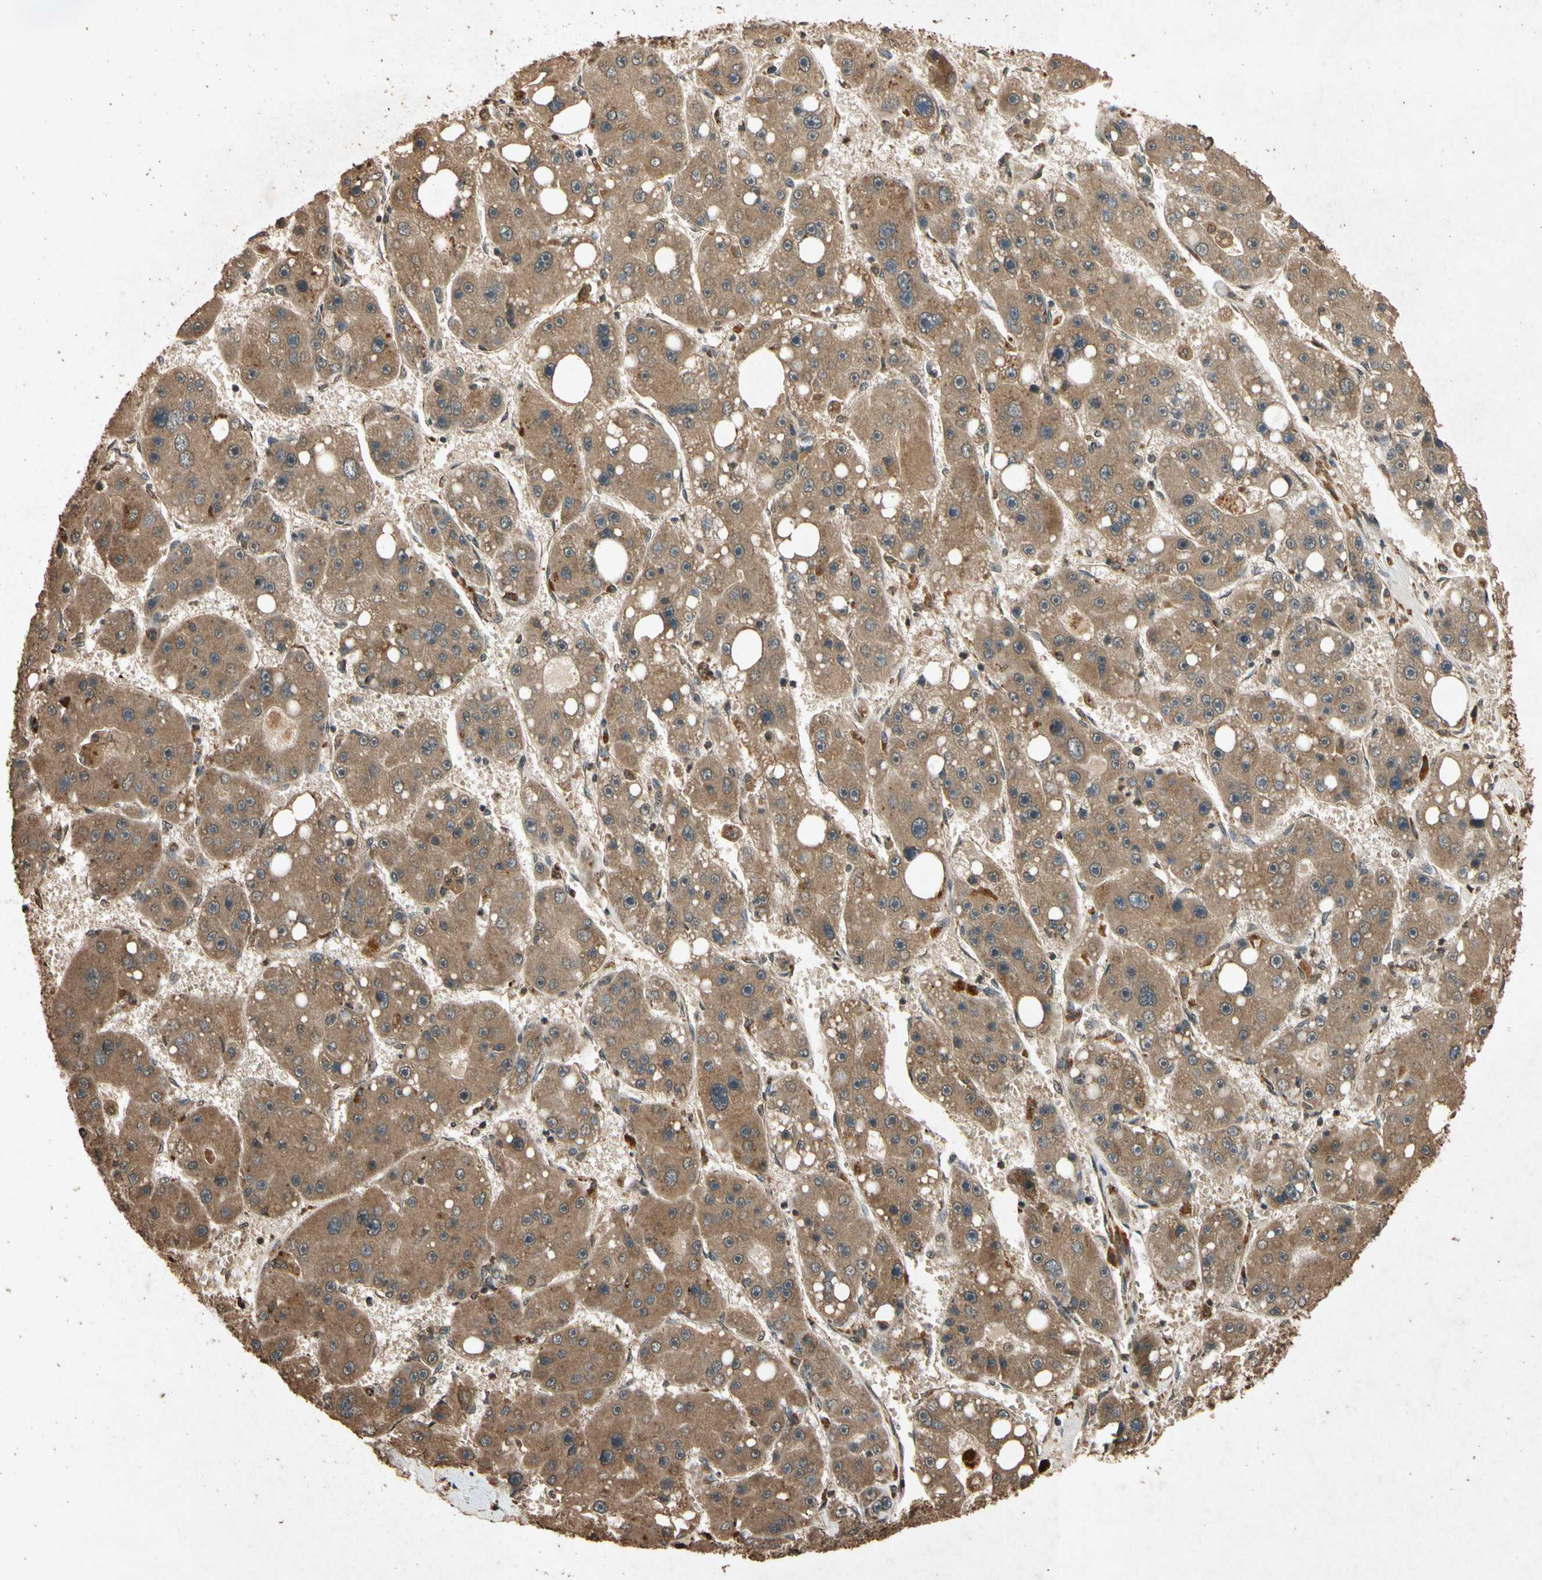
{"staining": {"intensity": "moderate", "quantity": ">75%", "location": "cytoplasmic/membranous"}, "tissue": "liver cancer", "cell_type": "Tumor cells", "image_type": "cancer", "snomed": [{"axis": "morphology", "description": "Carcinoma, Hepatocellular, NOS"}, {"axis": "topography", "description": "Liver"}], "caption": "IHC (DAB (3,3'-diaminobenzidine)) staining of liver cancer (hepatocellular carcinoma) demonstrates moderate cytoplasmic/membranous protein staining in about >75% of tumor cells.", "gene": "TXN2", "patient": {"sex": "female", "age": 61}}